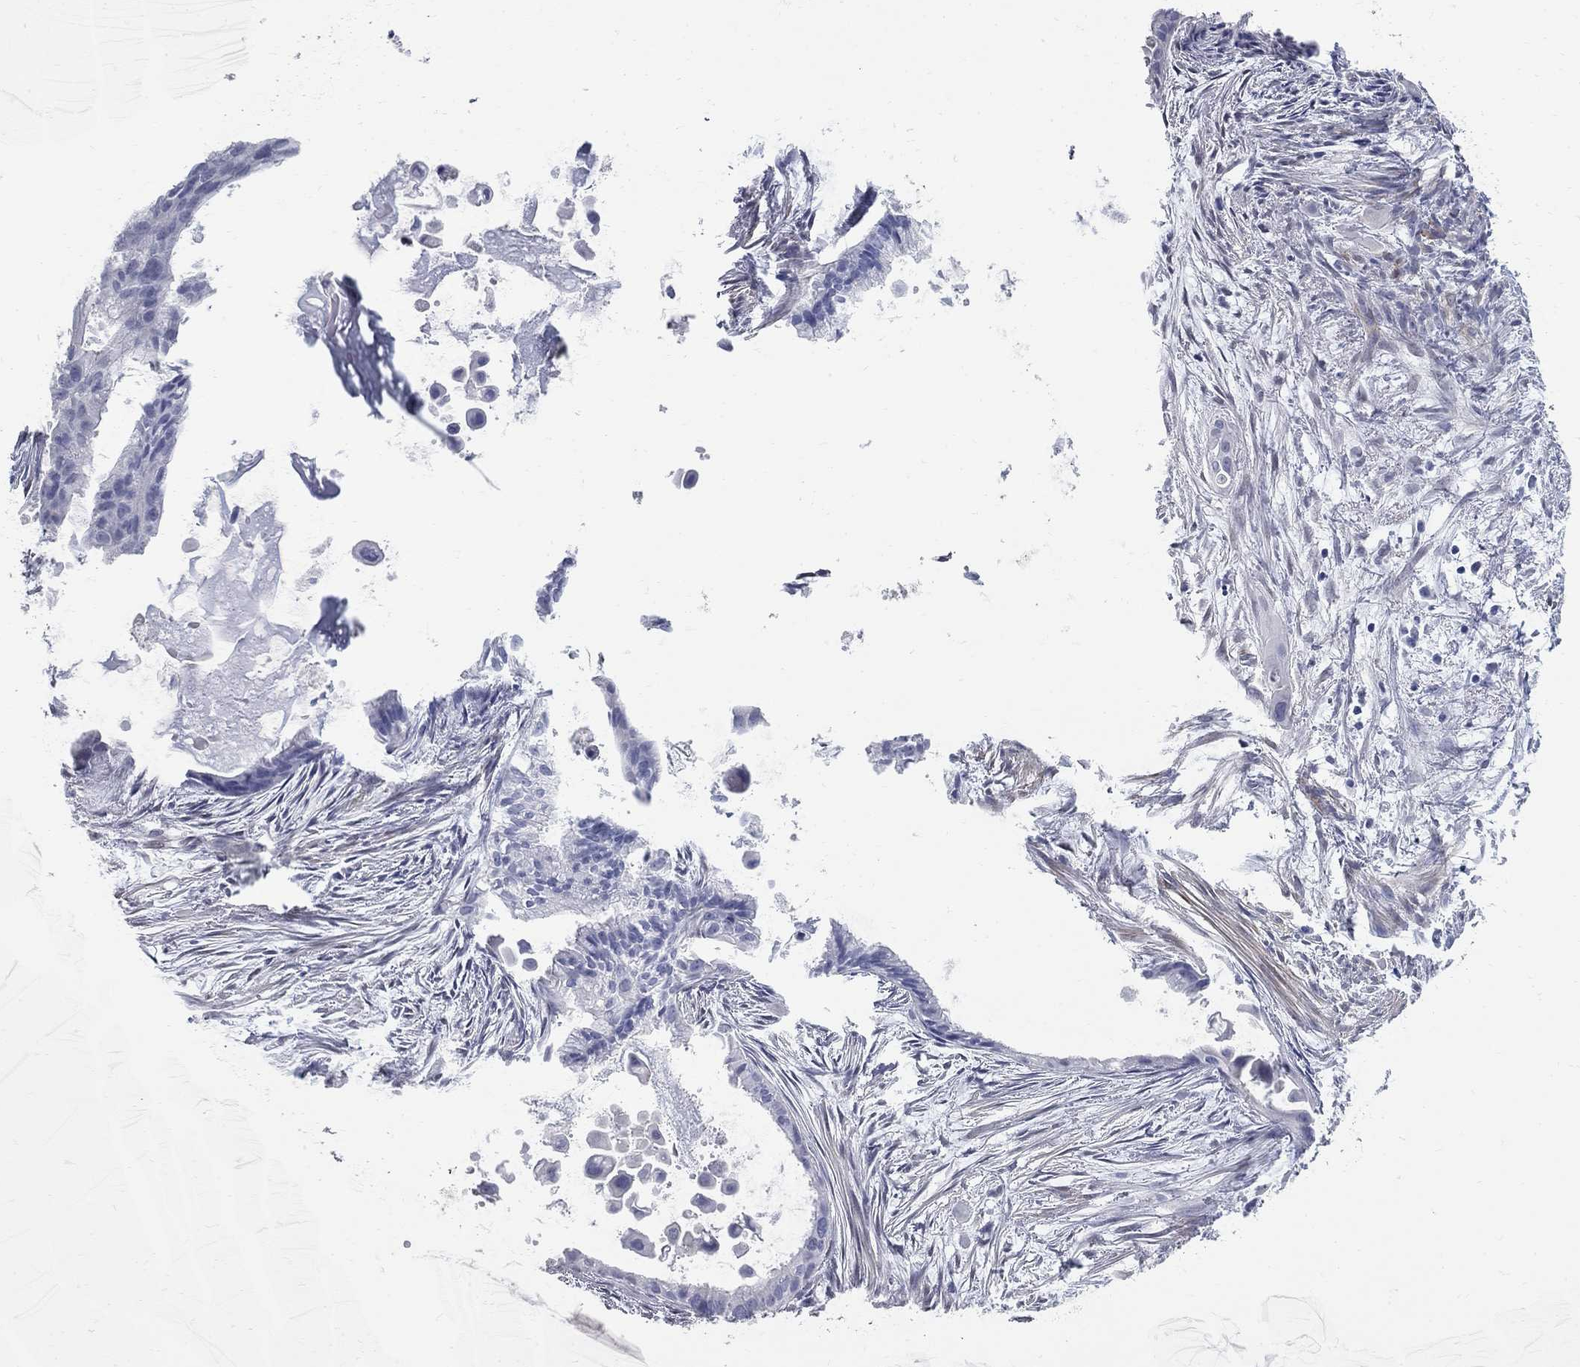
{"staining": {"intensity": "negative", "quantity": "none", "location": "none"}, "tissue": "endometrial cancer", "cell_type": "Tumor cells", "image_type": "cancer", "snomed": [{"axis": "morphology", "description": "Adenocarcinoma, NOS"}, {"axis": "topography", "description": "Endometrium"}], "caption": "Tumor cells are negative for brown protein staining in endometrial adenocarcinoma.", "gene": "BPIFB1", "patient": {"sex": "female", "age": 86}}